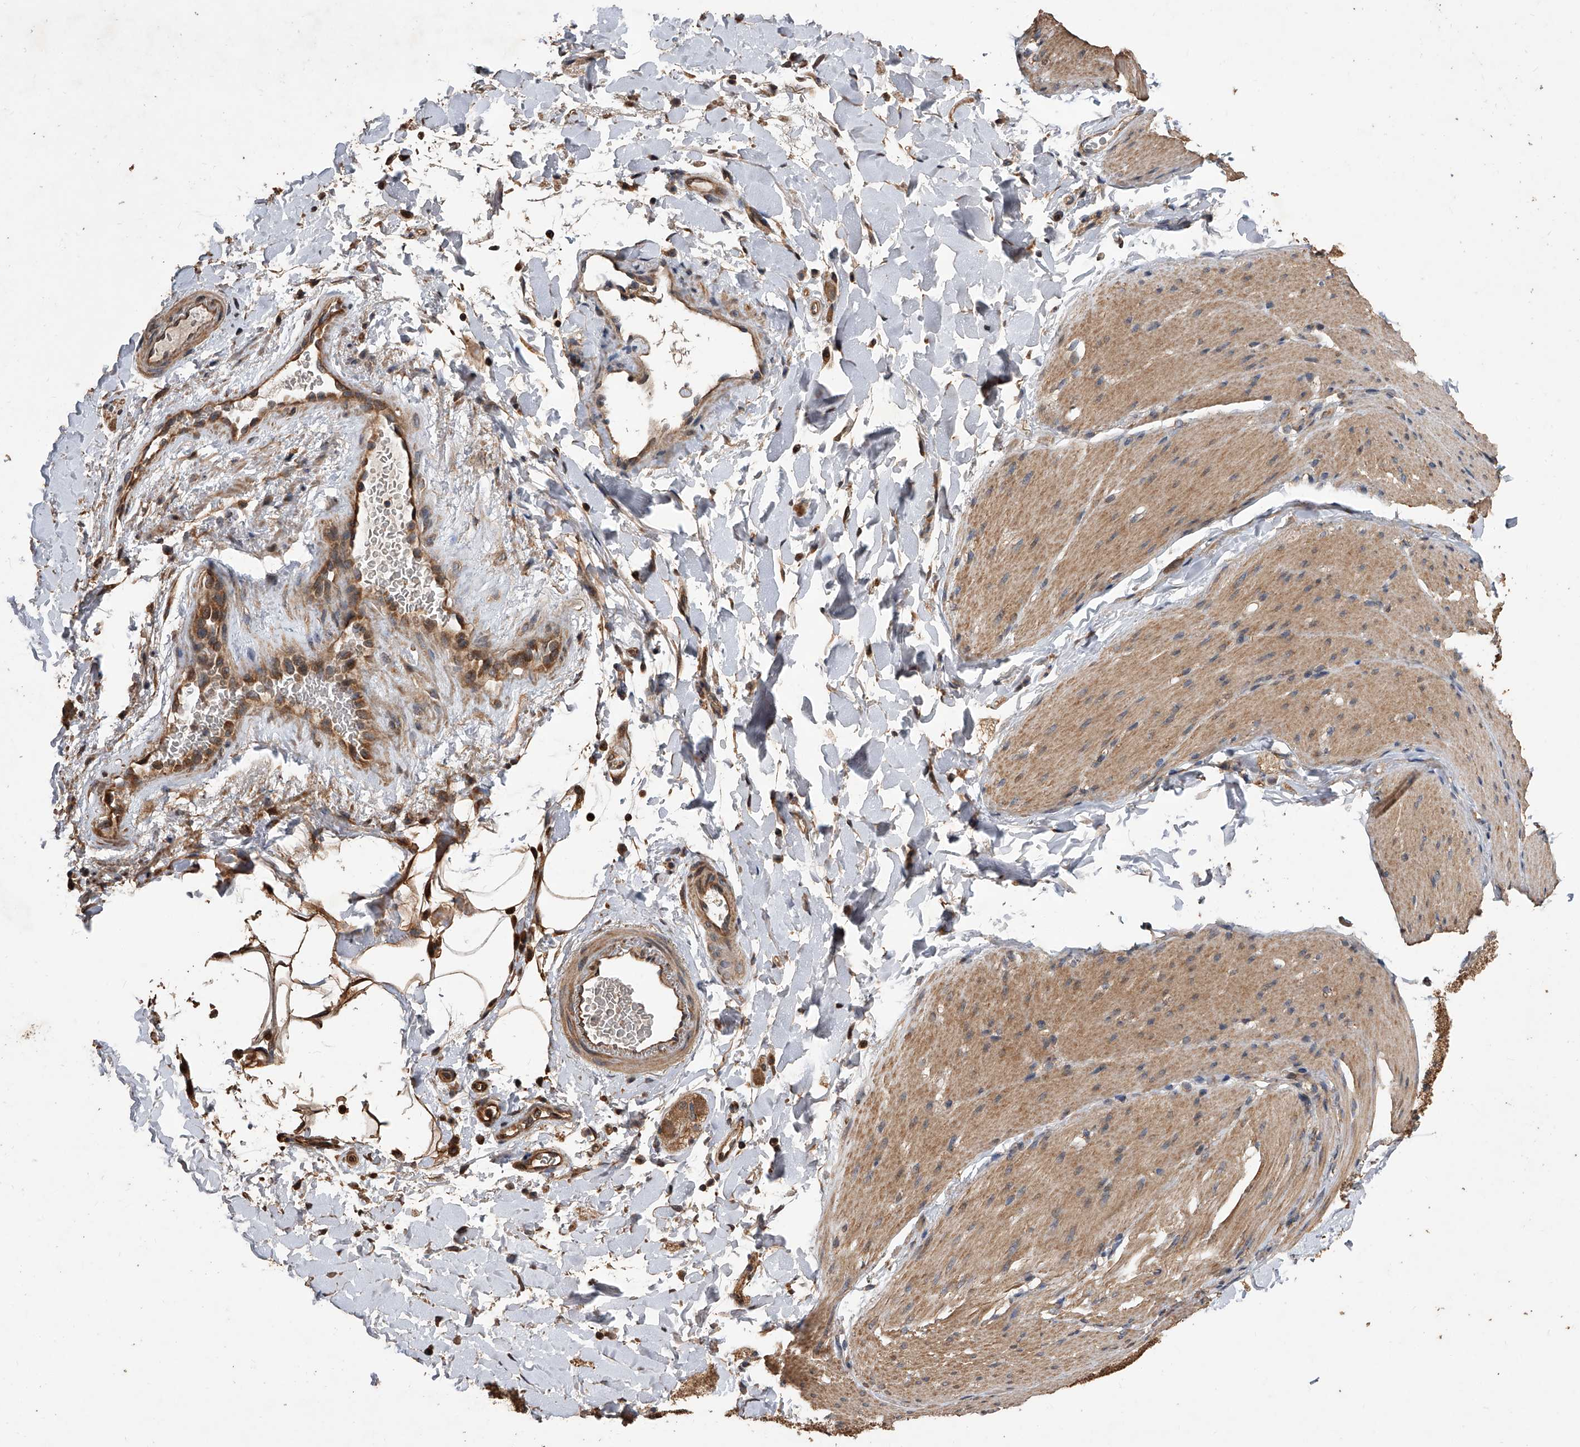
{"staining": {"intensity": "moderate", "quantity": "<25%", "location": "cytoplasmic/membranous"}, "tissue": "smooth muscle", "cell_type": "Smooth muscle cells", "image_type": "normal", "snomed": [{"axis": "morphology", "description": "Normal tissue, NOS"}, {"axis": "topography", "description": "Smooth muscle"}, {"axis": "topography", "description": "Small intestine"}], "caption": "Immunohistochemical staining of unremarkable smooth muscle displays low levels of moderate cytoplasmic/membranous expression in approximately <25% of smooth muscle cells.", "gene": "LTV1", "patient": {"sex": "female", "age": 84}}